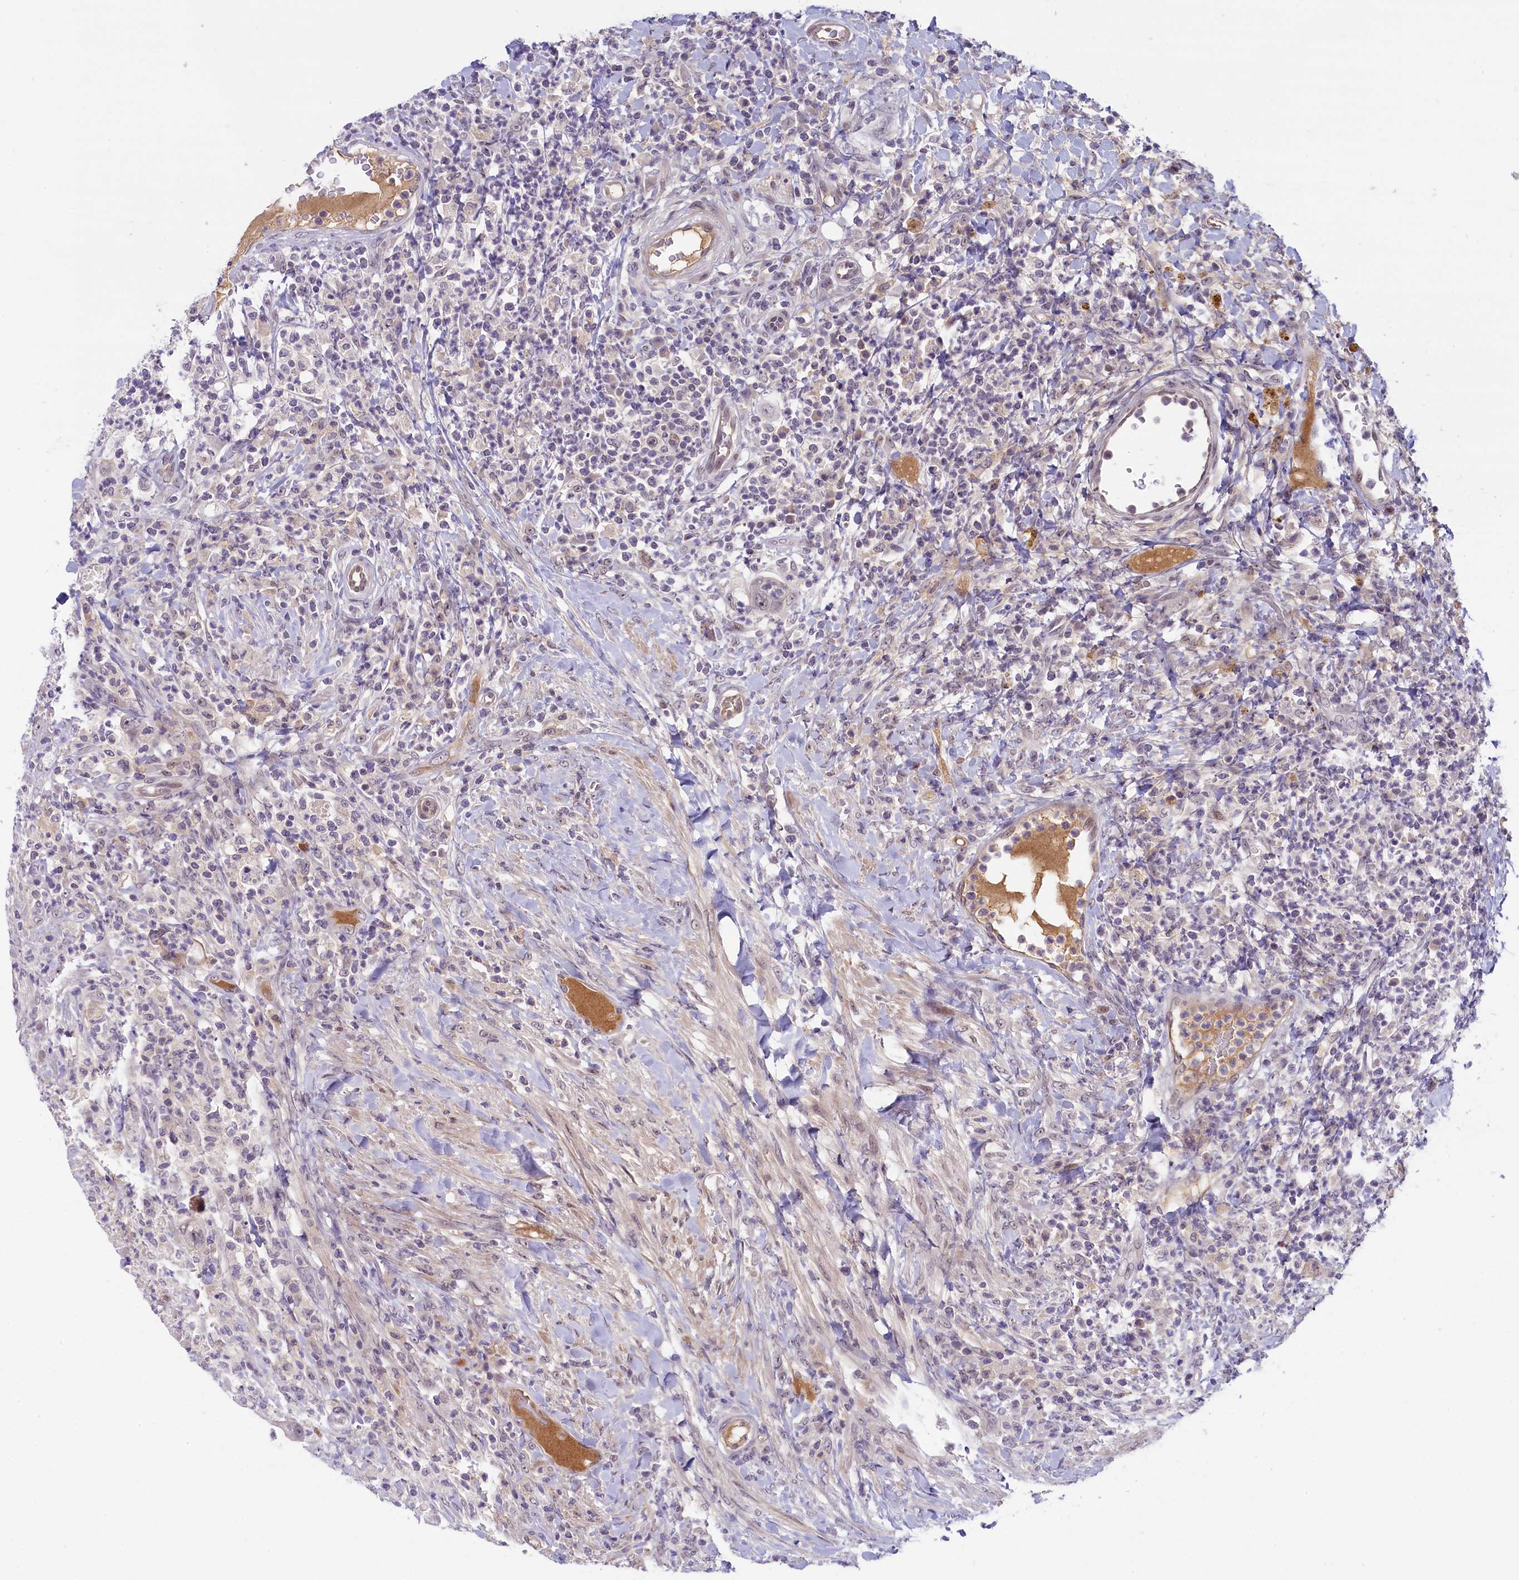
{"staining": {"intensity": "weak", "quantity": "25%-75%", "location": "nuclear"}, "tissue": "colorectal cancer", "cell_type": "Tumor cells", "image_type": "cancer", "snomed": [{"axis": "morphology", "description": "Adenocarcinoma, NOS"}, {"axis": "topography", "description": "Rectum"}], "caption": "High-magnification brightfield microscopy of adenocarcinoma (colorectal) stained with DAB (brown) and counterstained with hematoxylin (blue). tumor cells exhibit weak nuclear staining is seen in approximately25%-75% of cells. (Stains: DAB in brown, nuclei in blue, Microscopy: brightfield microscopy at high magnification).", "gene": "CRAMP1", "patient": {"sex": "male", "age": 59}}